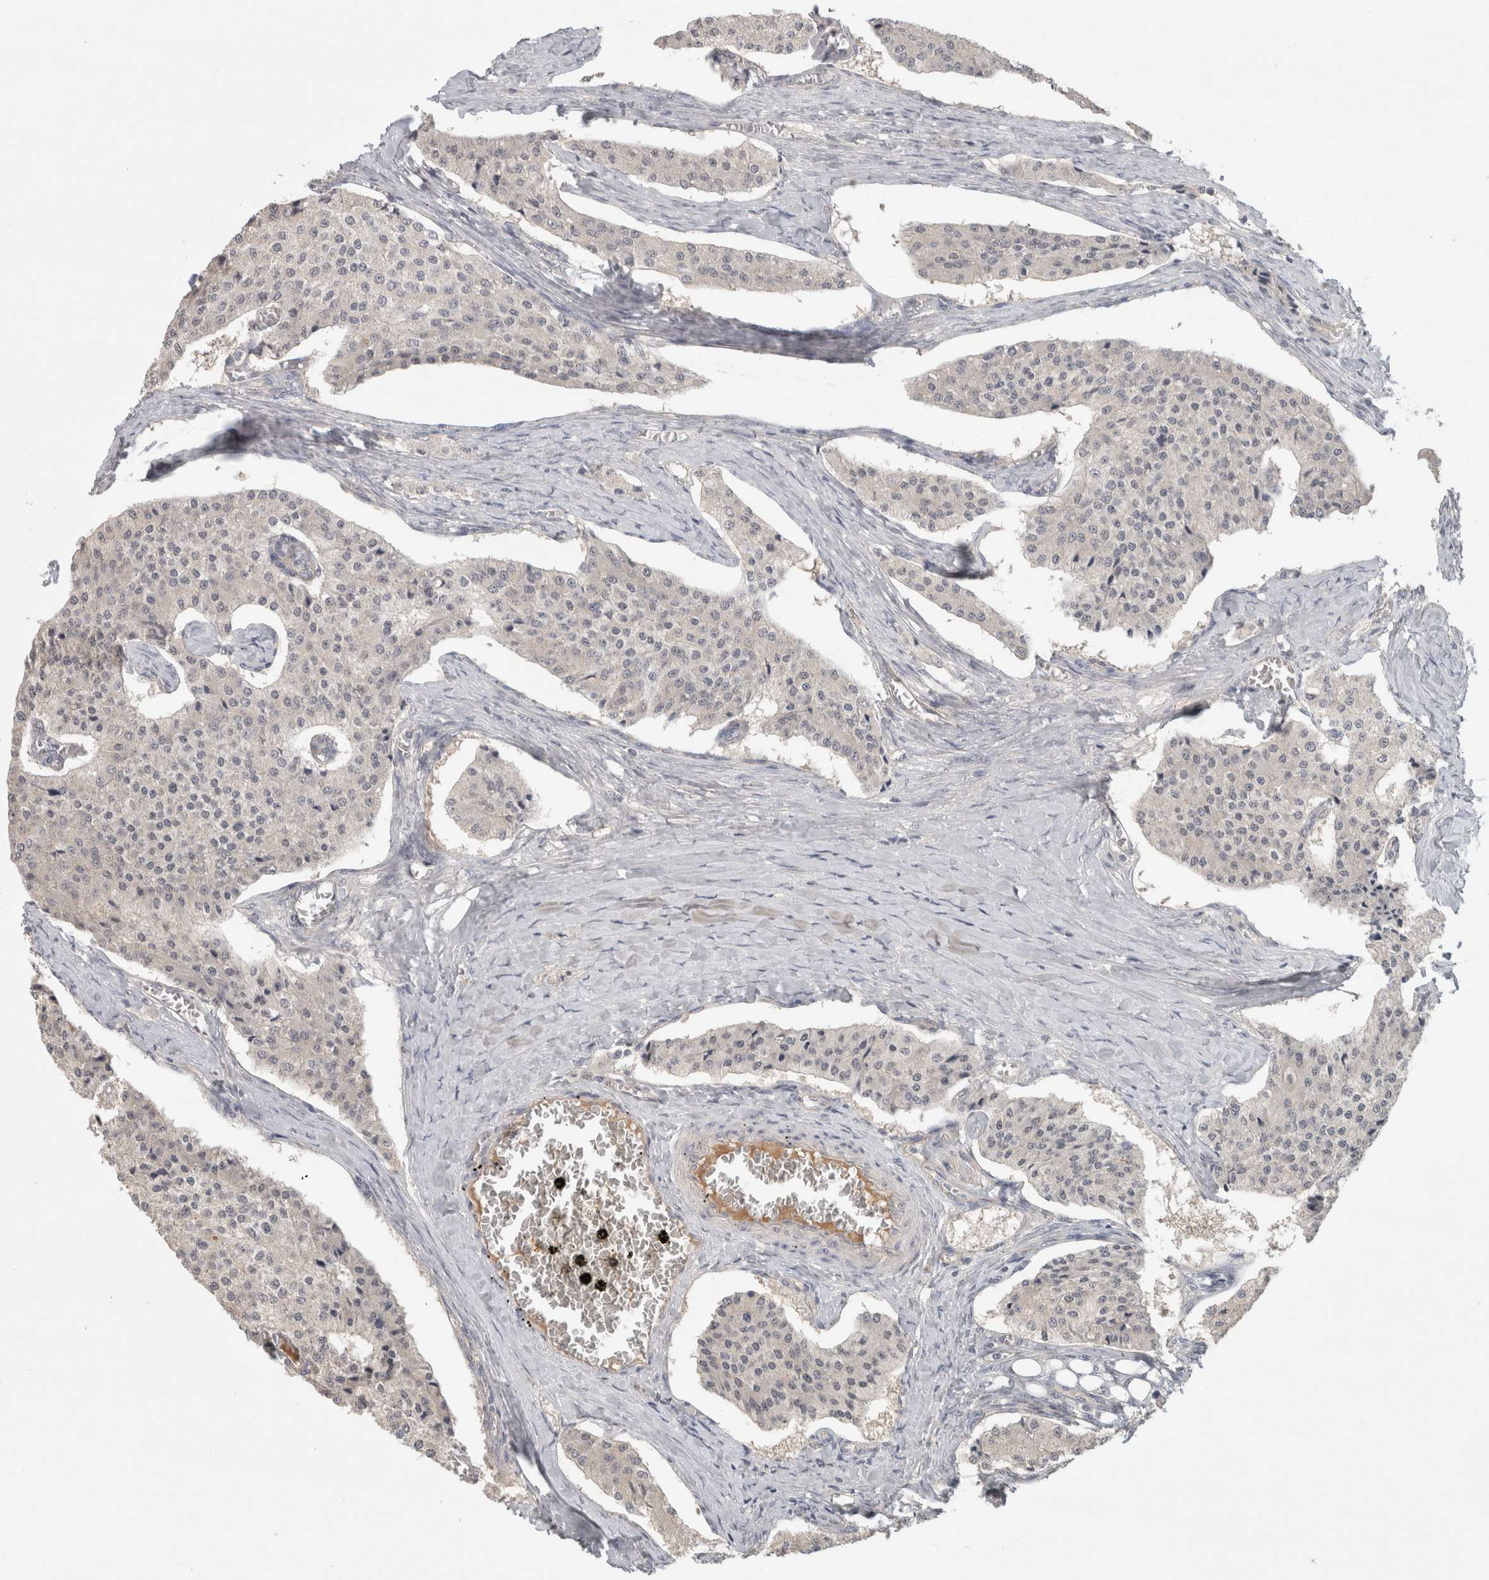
{"staining": {"intensity": "negative", "quantity": "none", "location": "none"}, "tissue": "carcinoid", "cell_type": "Tumor cells", "image_type": "cancer", "snomed": [{"axis": "morphology", "description": "Carcinoid, malignant, NOS"}, {"axis": "topography", "description": "Colon"}], "caption": "IHC image of neoplastic tissue: malignant carcinoid stained with DAB (3,3'-diaminobenzidine) demonstrates no significant protein staining in tumor cells. The staining is performed using DAB (3,3'-diaminobenzidine) brown chromogen with nuclei counter-stained in using hematoxylin.", "gene": "RASAL2", "patient": {"sex": "female", "age": 52}}